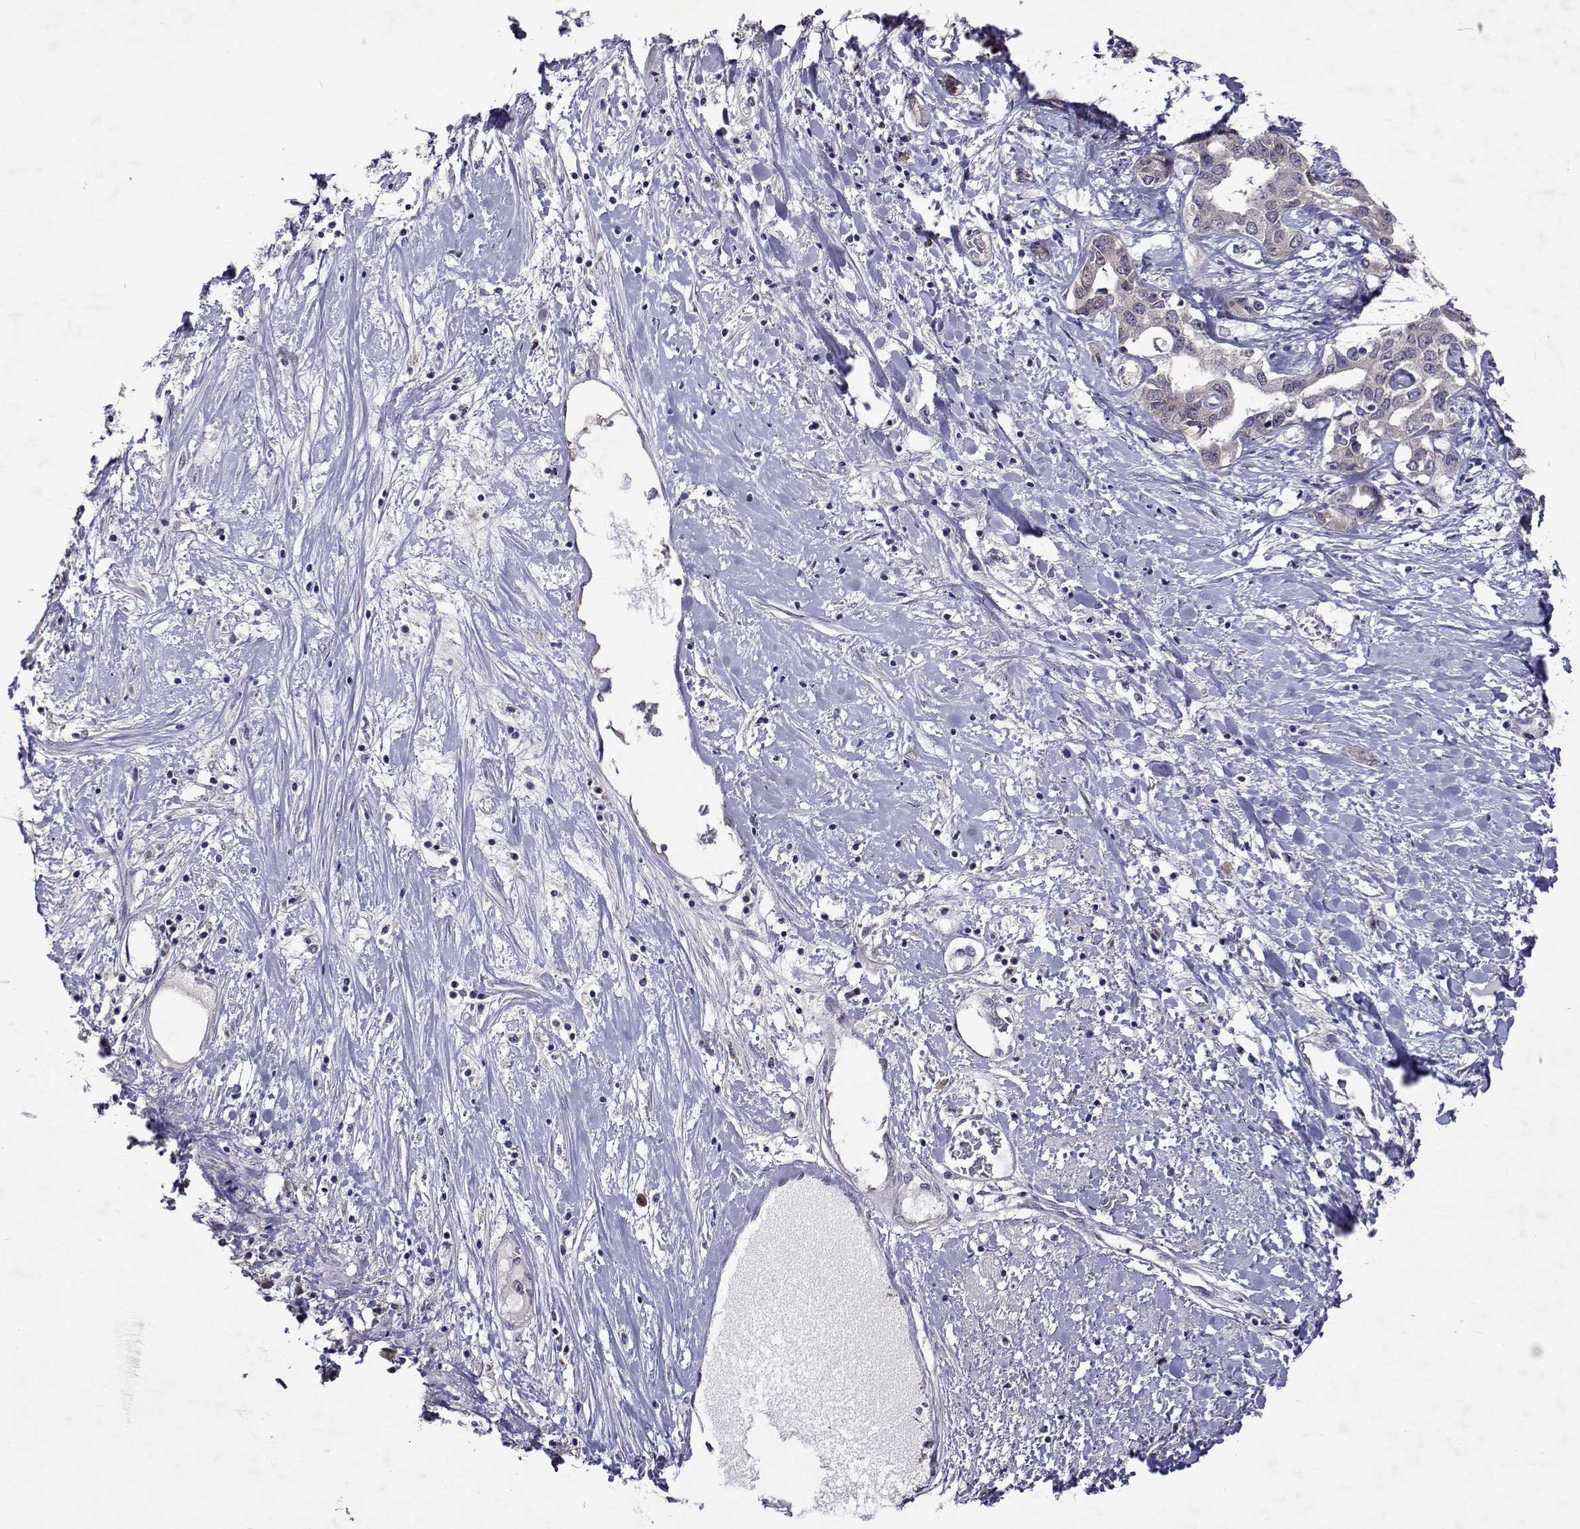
{"staining": {"intensity": "negative", "quantity": "none", "location": "none"}, "tissue": "liver cancer", "cell_type": "Tumor cells", "image_type": "cancer", "snomed": [{"axis": "morphology", "description": "Cholangiocarcinoma"}, {"axis": "topography", "description": "Liver"}], "caption": "There is no significant staining in tumor cells of liver cancer (cholangiocarcinoma).", "gene": "TARBP2", "patient": {"sex": "male", "age": 59}}